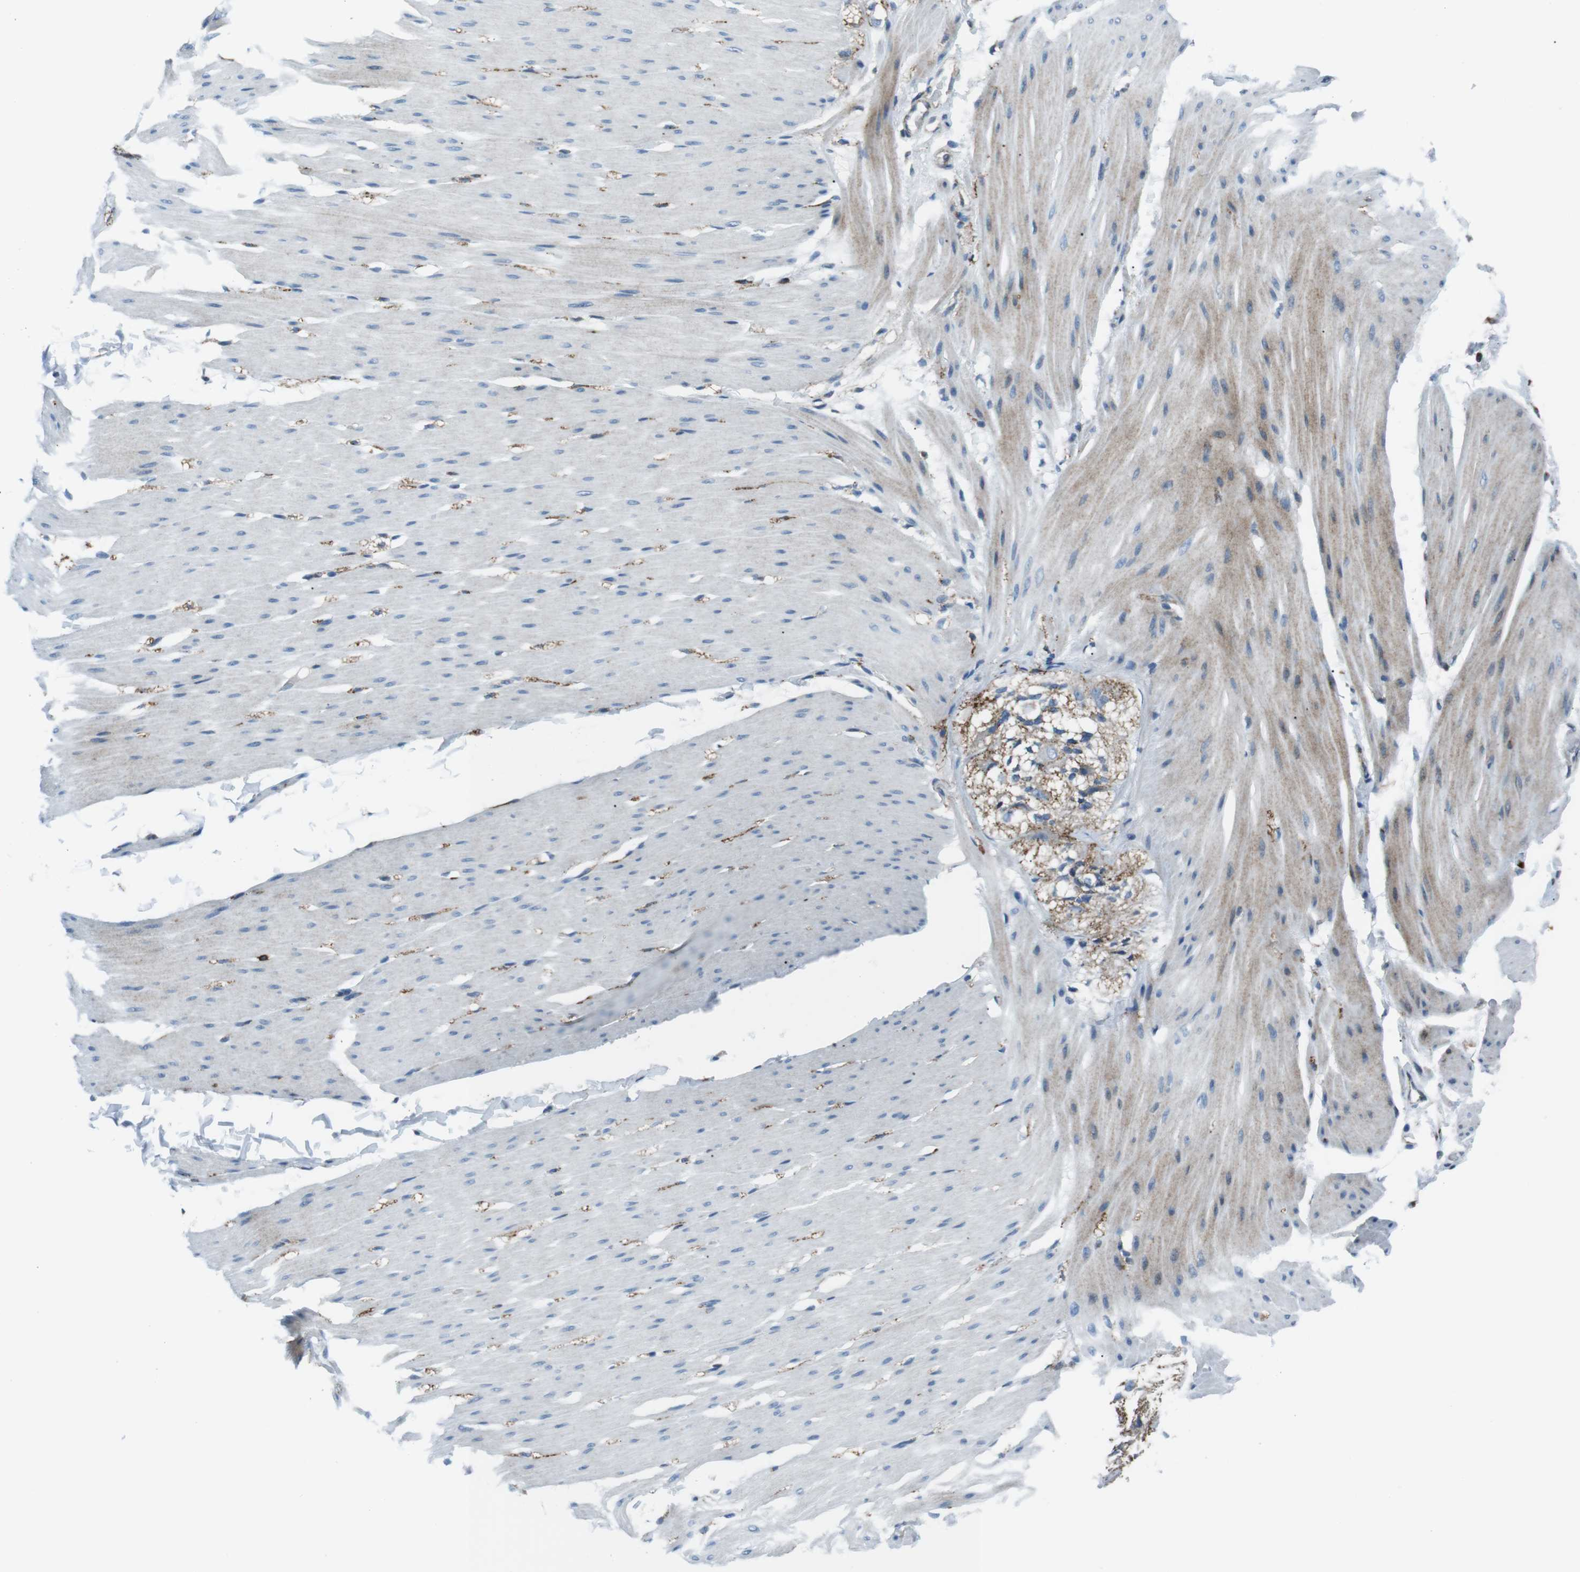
{"staining": {"intensity": "weak", "quantity": "25%-75%", "location": "cytoplasmic/membranous"}, "tissue": "smooth muscle", "cell_type": "Smooth muscle cells", "image_type": "normal", "snomed": [{"axis": "morphology", "description": "Normal tissue, NOS"}, {"axis": "topography", "description": "Smooth muscle"}], "caption": "Immunohistochemical staining of benign smooth muscle exhibits weak cytoplasmic/membranous protein expression in about 25%-75% of smooth muscle cells.", "gene": "CSF2RA", "patient": {"sex": "female", "age": 65}}